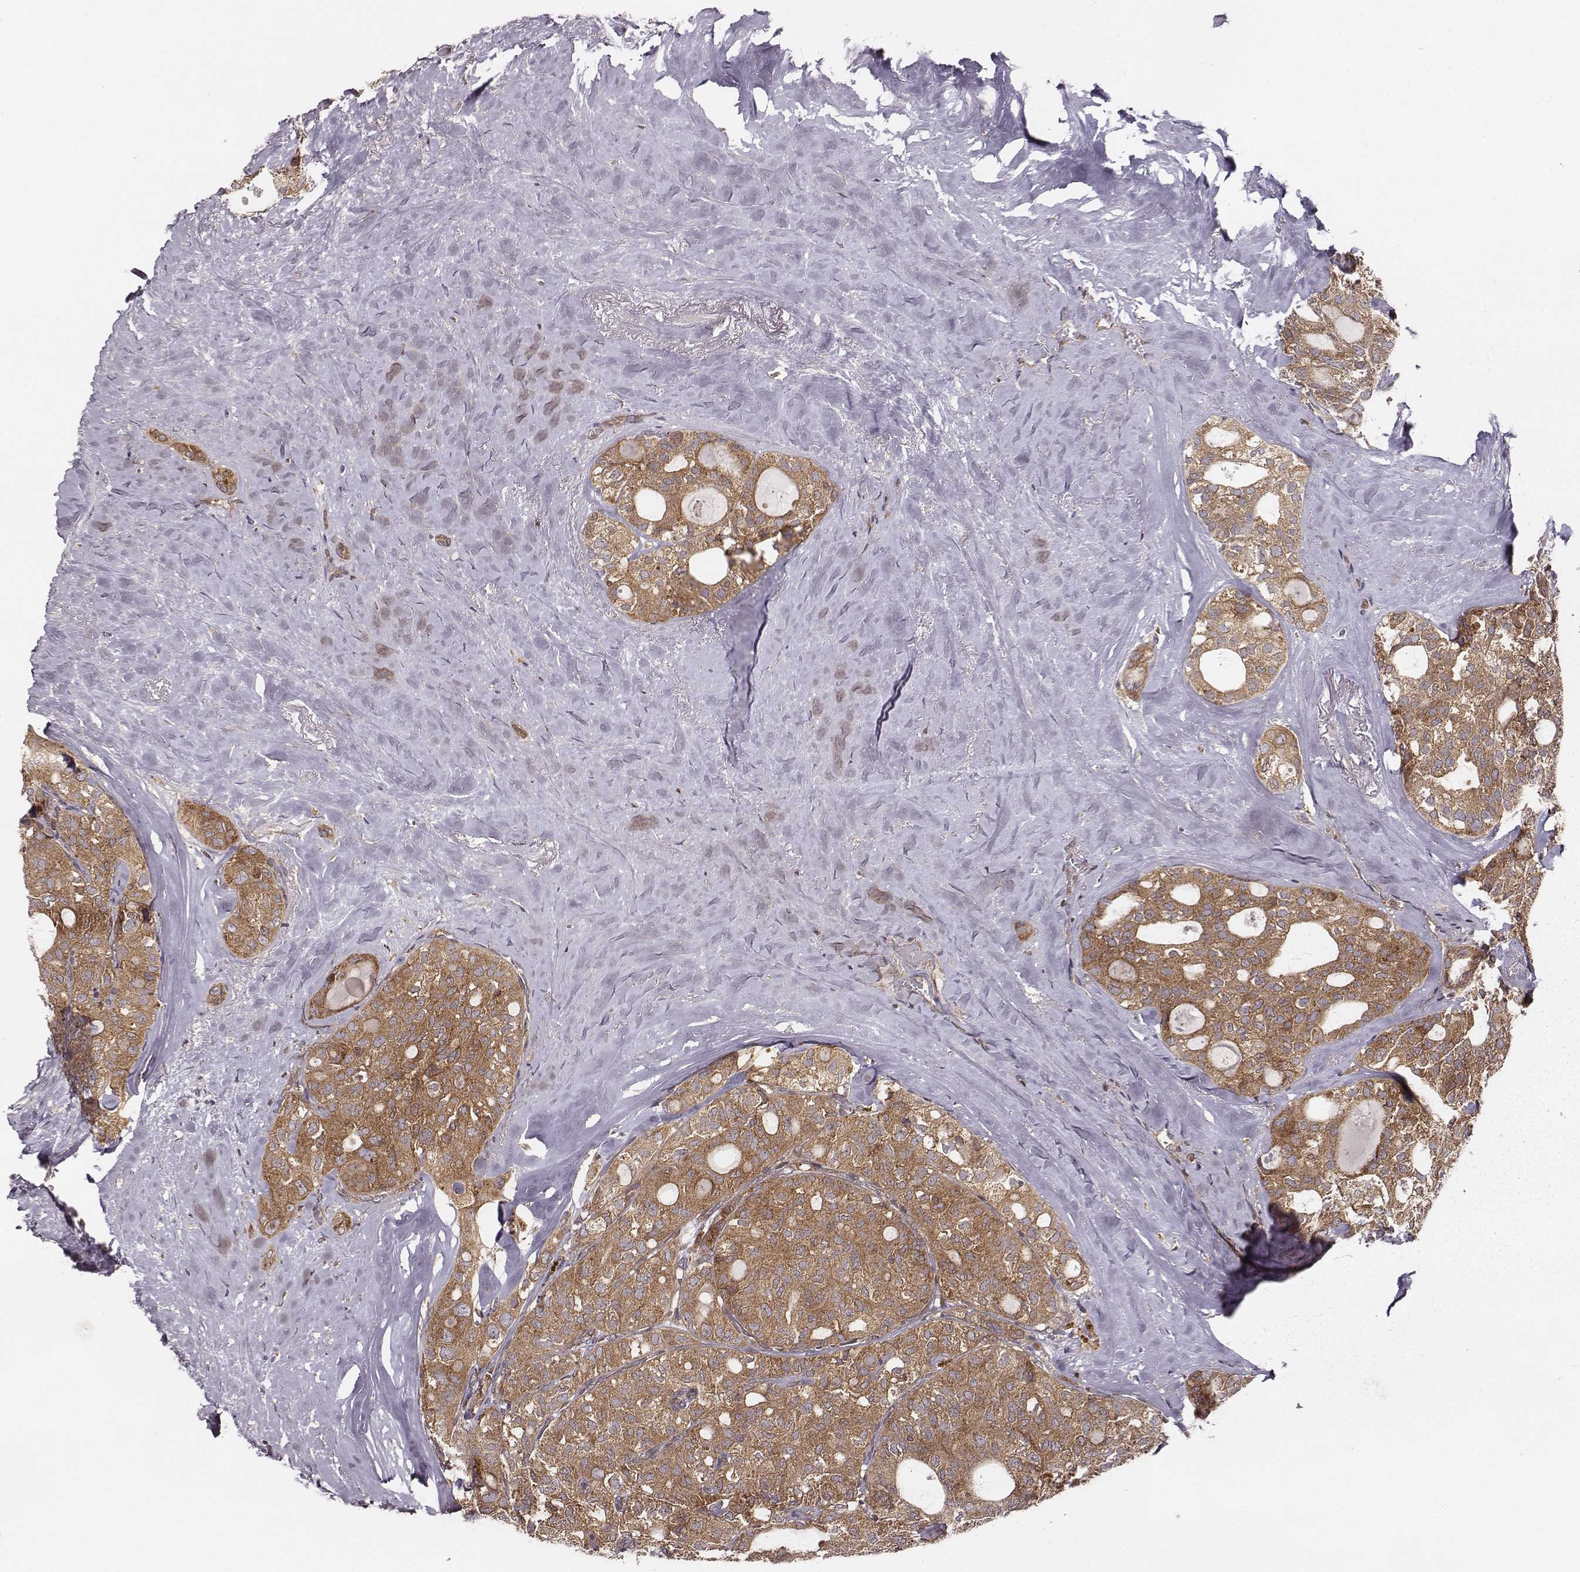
{"staining": {"intensity": "moderate", "quantity": ">75%", "location": "cytoplasmic/membranous"}, "tissue": "thyroid cancer", "cell_type": "Tumor cells", "image_type": "cancer", "snomed": [{"axis": "morphology", "description": "Follicular adenoma carcinoma, NOS"}, {"axis": "topography", "description": "Thyroid gland"}], "caption": "Protein expression analysis of follicular adenoma carcinoma (thyroid) reveals moderate cytoplasmic/membranous staining in approximately >75% of tumor cells.", "gene": "VPS26A", "patient": {"sex": "male", "age": 75}}